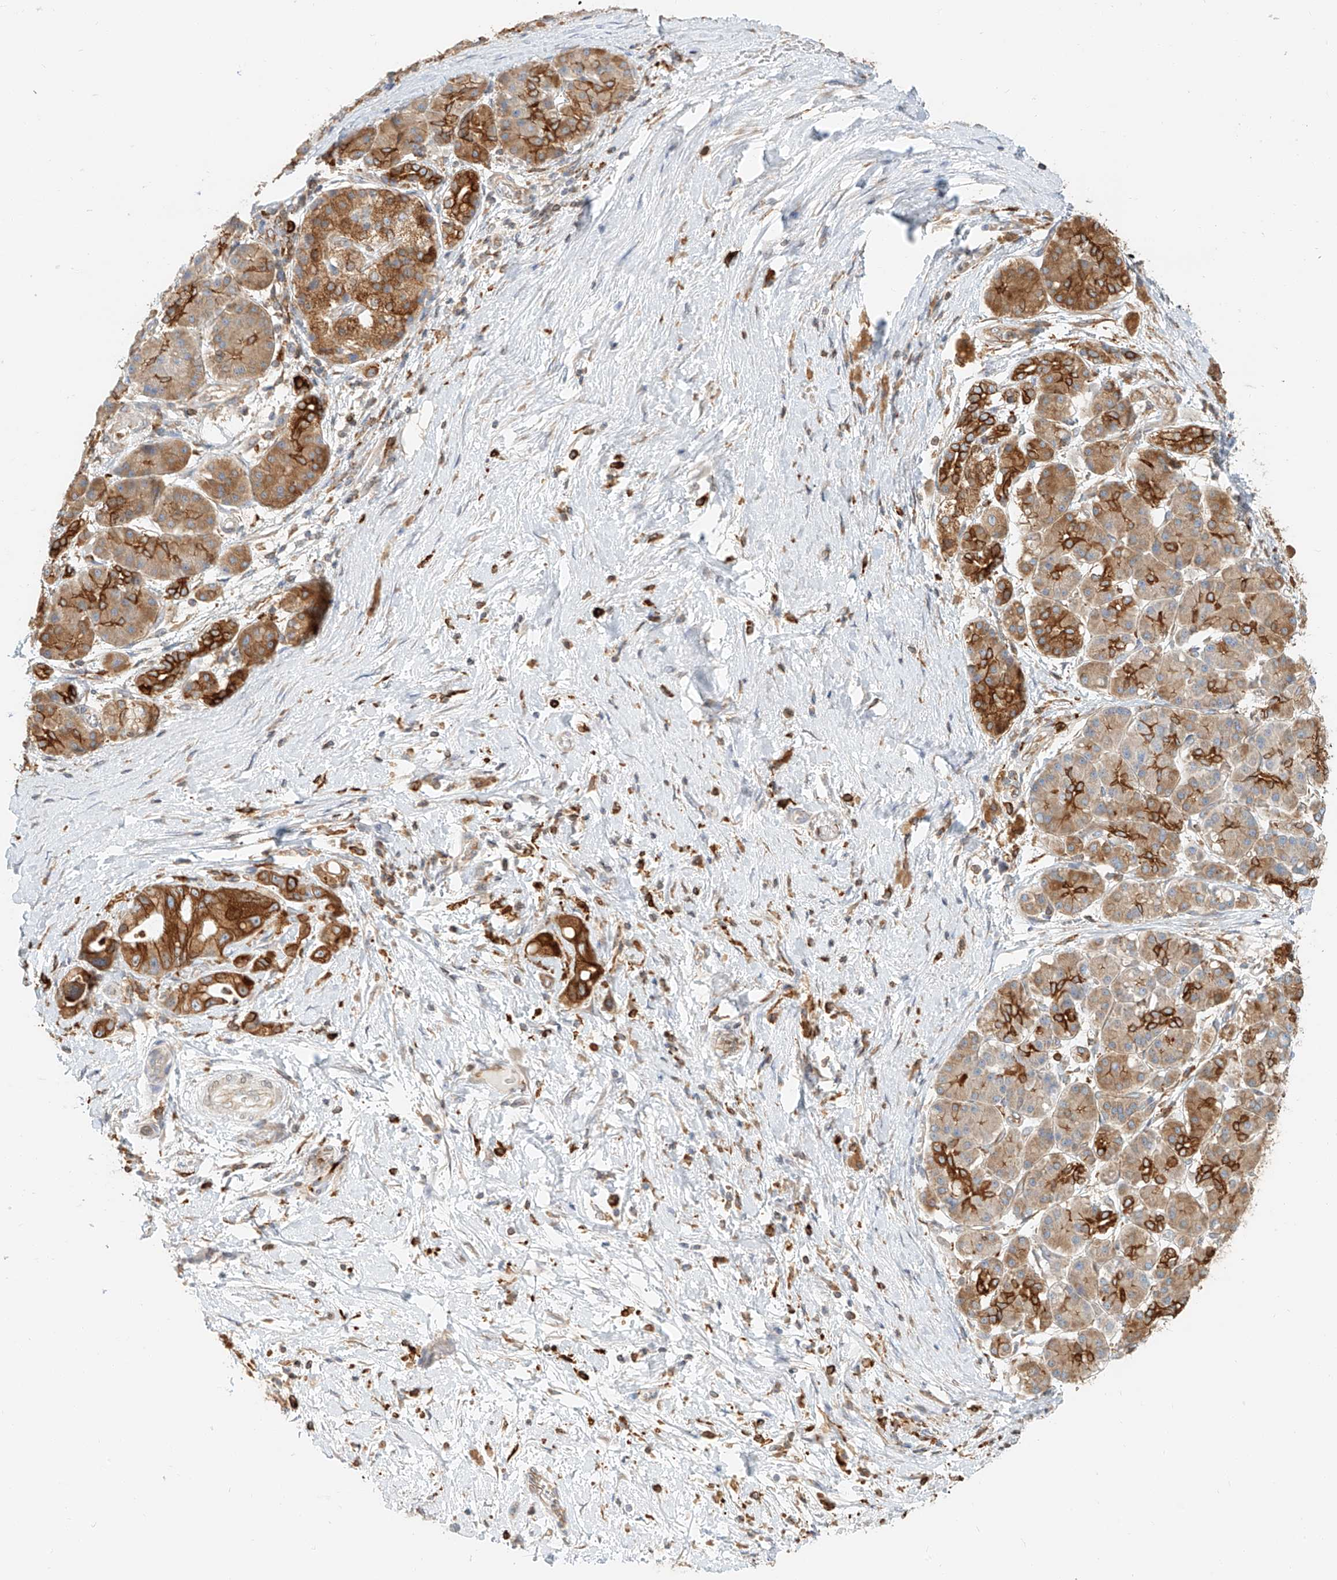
{"staining": {"intensity": "strong", "quantity": ">75%", "location": "cytoplasmic/membranous"}, "tissue": "pancreatic cancer", "cell_type": "Tumor cells", "image_type": "cancer", "snomed": [{"axis": "morphology", "description": "Normal tissue, NOS"}, {"axis": "morphology", "description": "Adenocarcinoma, NOS"}, {"axis": "topography", "description": "Pancreas"}], "caption": "A micrograph of human pancreatic adenocarcinoma stained for a protein exhibits strong cytoplasmic/membranous brown staining in tumor cells.", "gene": "DHRS7", "patient": {"sex": "female", "age": 68}}